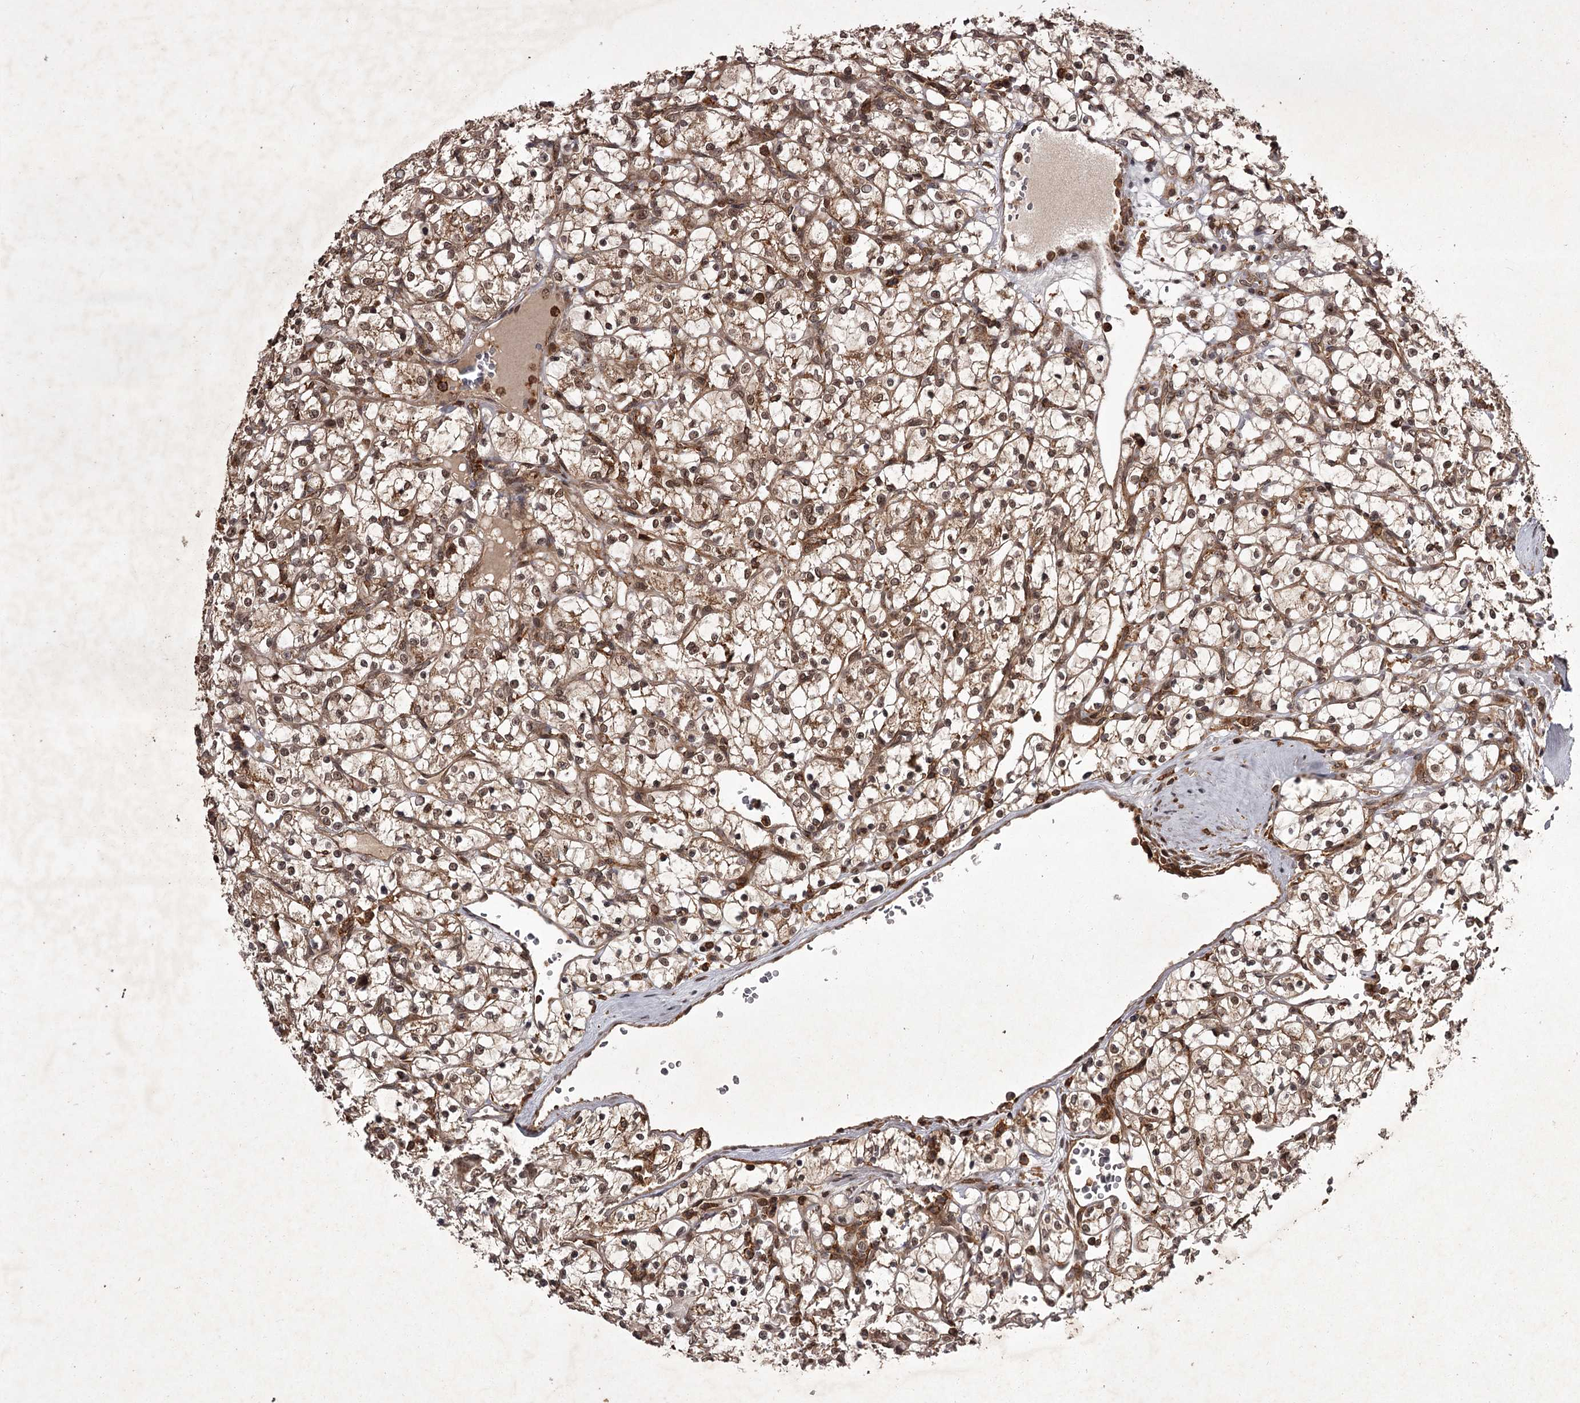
{"staining": {"intensity": "moderate", "quantity": ">75%", "location": "cytoplasmic/membranous,nuclear"}, "tissue": "renal cancer", "cell_type": "Tumor cells", "image_type": "cancer", "snomed": [{"axis": "morphology", "description": "Adenocarcinoma, NOS"}, {"axis": "topography", "description": "Kidney"}], "caption": "Moderate cytoplasmic/membranous and nuclear protein positivity is appreciated in about >75% of tumor cells in renal cancer.", "gene": "TBC1D23", "patient": {"sex": "female", "age": 69}}